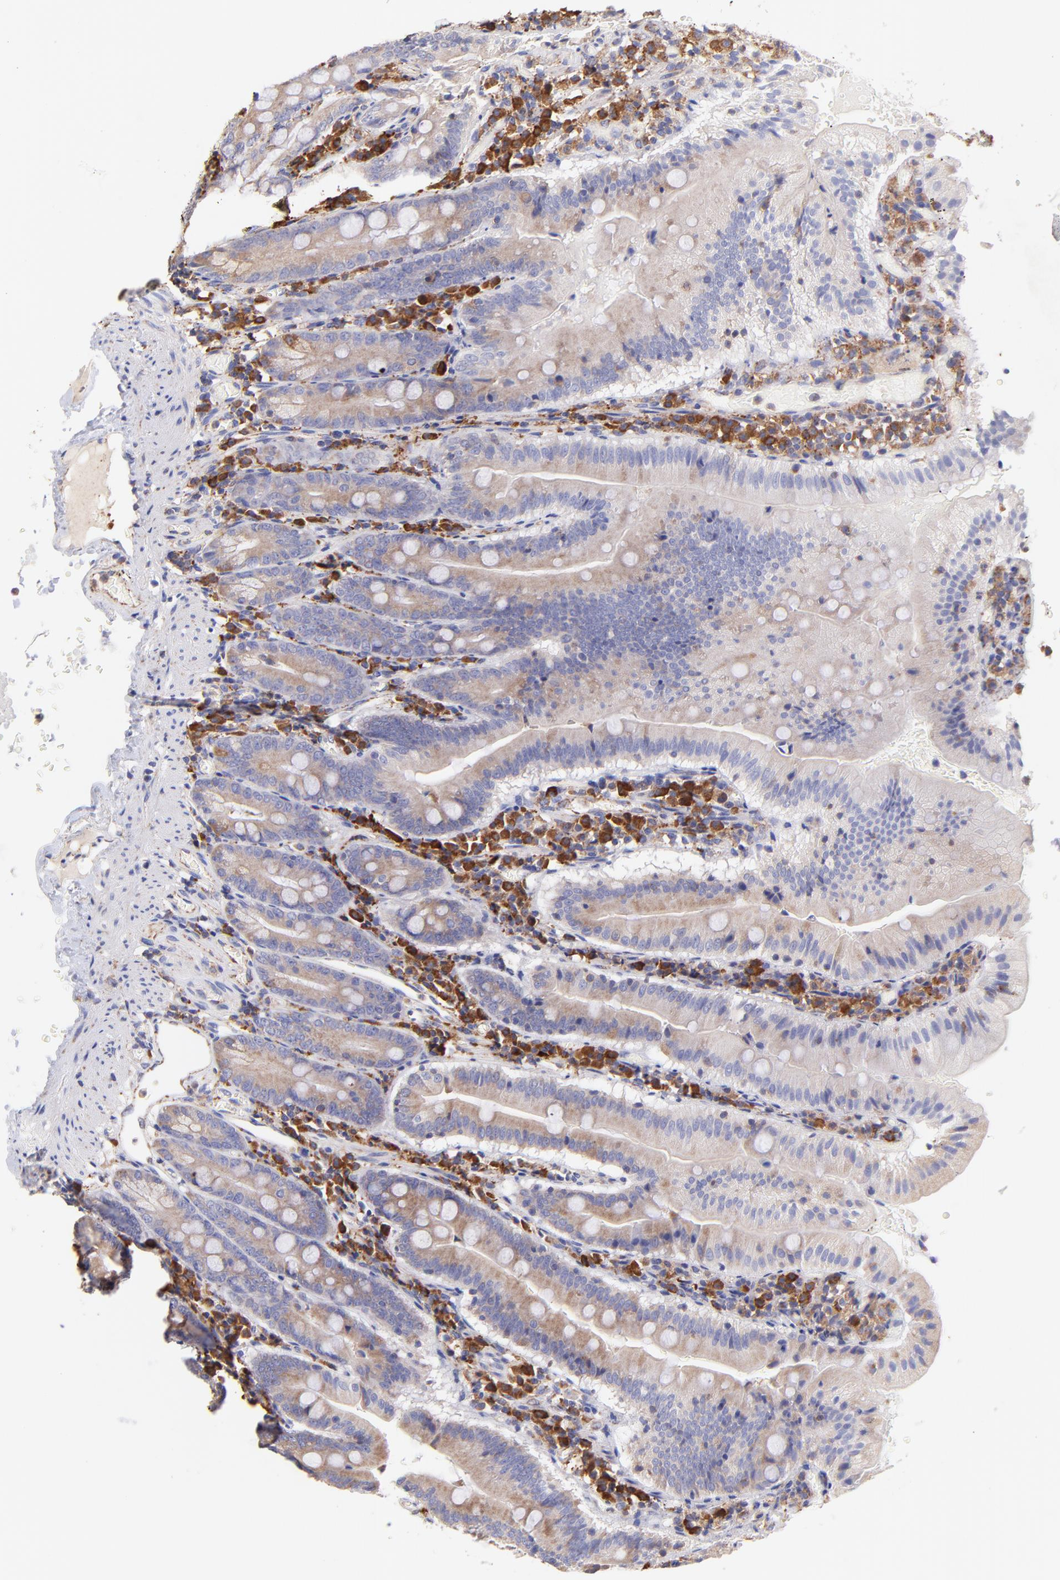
{"staining": {"intensity": "weak", "quantity": ">75%", "location": "cytoplasmic/membranous"}, "tissue": "small intestine", "cell_type": "Glandular cells", "image_type": "normal", "snomed": [{"axis": "morphology", "description": "Normal tissue, NOS"}, {"axis": "topography", "description": "Small intestine"}], "caption": "A micrograph of human small intestine stained for a protein demonstrates weak cytoplasmic/membranous brown staining in glandular cells.", "gene": "PREX1", "patient": {"sex": "male", "age": 71}}